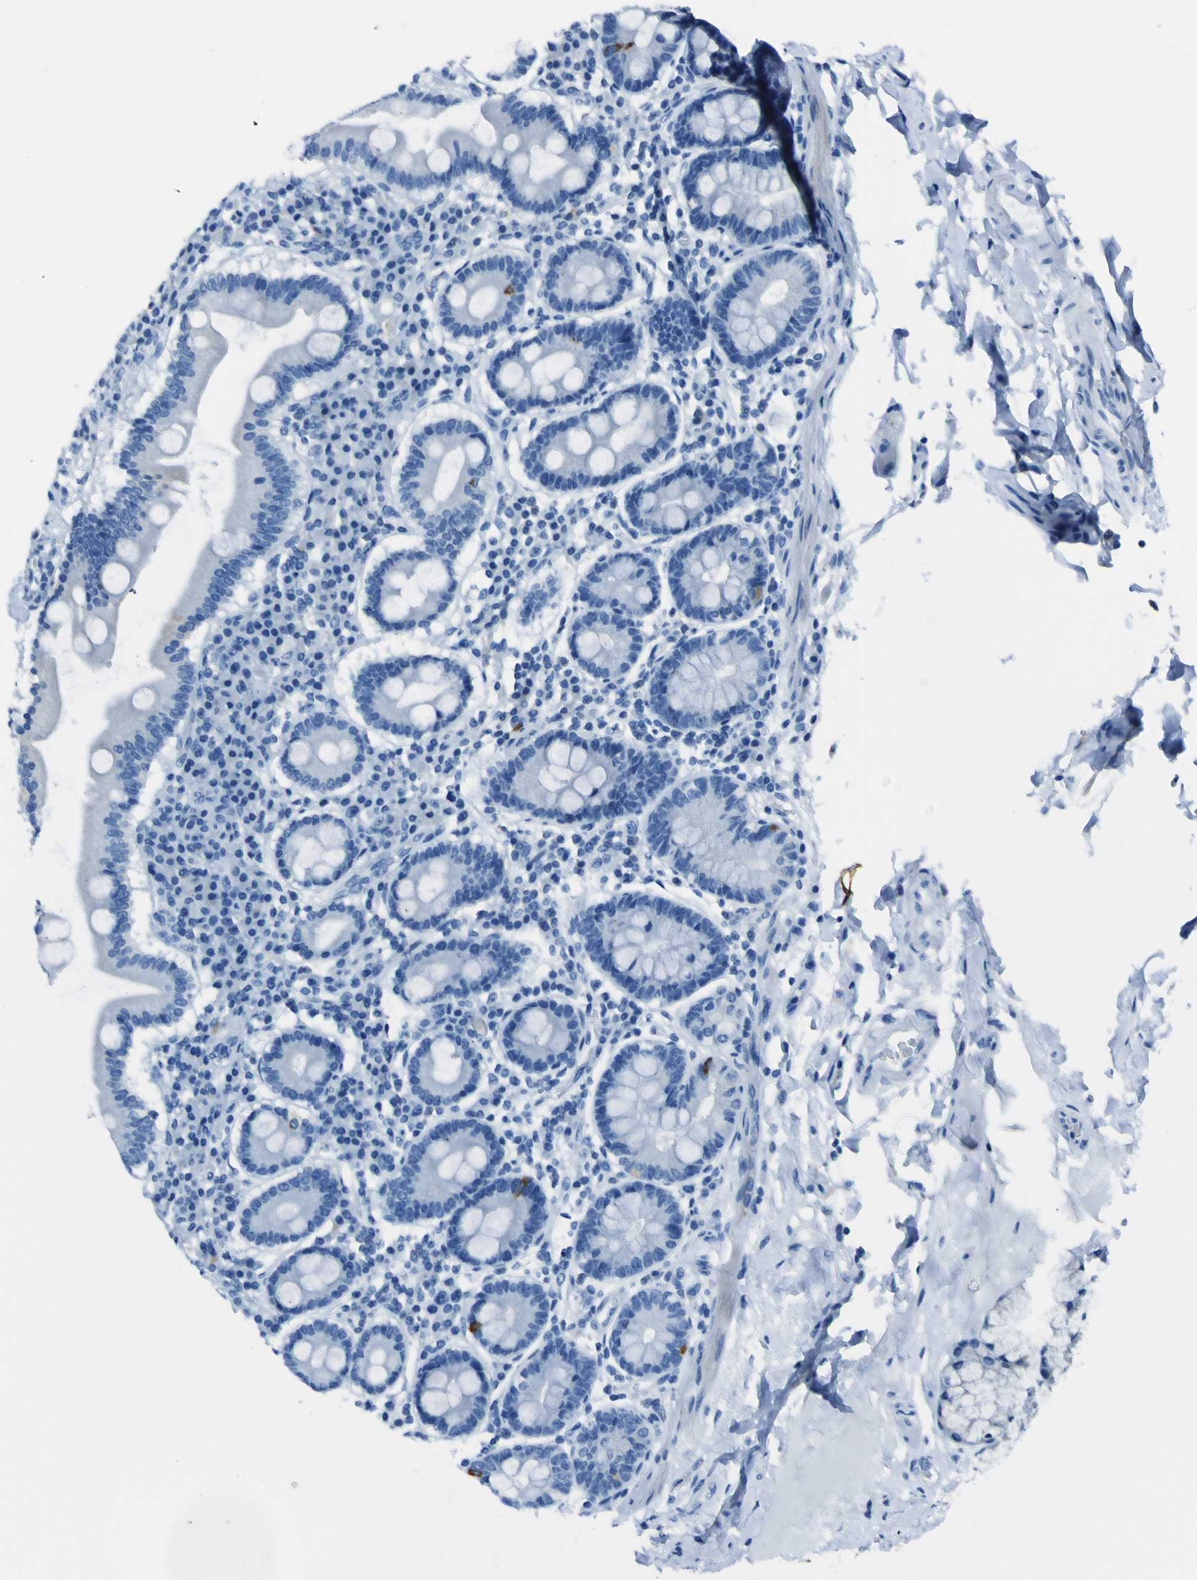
{"staining": {"intensity": "moderate", "quantity": ">75%", "location": "cytoplasmic/membranous"}, "tissue": "duodenum", "cell_type": "Glandular cells", "image_type": "normal", "snomed": [{"axis": "morphology", "description": "Normal tissue, NOS"}, {"axis": "topography", "description": "Duodenum"}], "caption": "Moderate cytoplasmic/membranous positivity for a protein is appreciated in approximately >75% of glandular cells of normal duodenum using immunohistochemistry (IHC).", "gene": "ACSL1", "patient": {"sex": "male", "age": 50}}